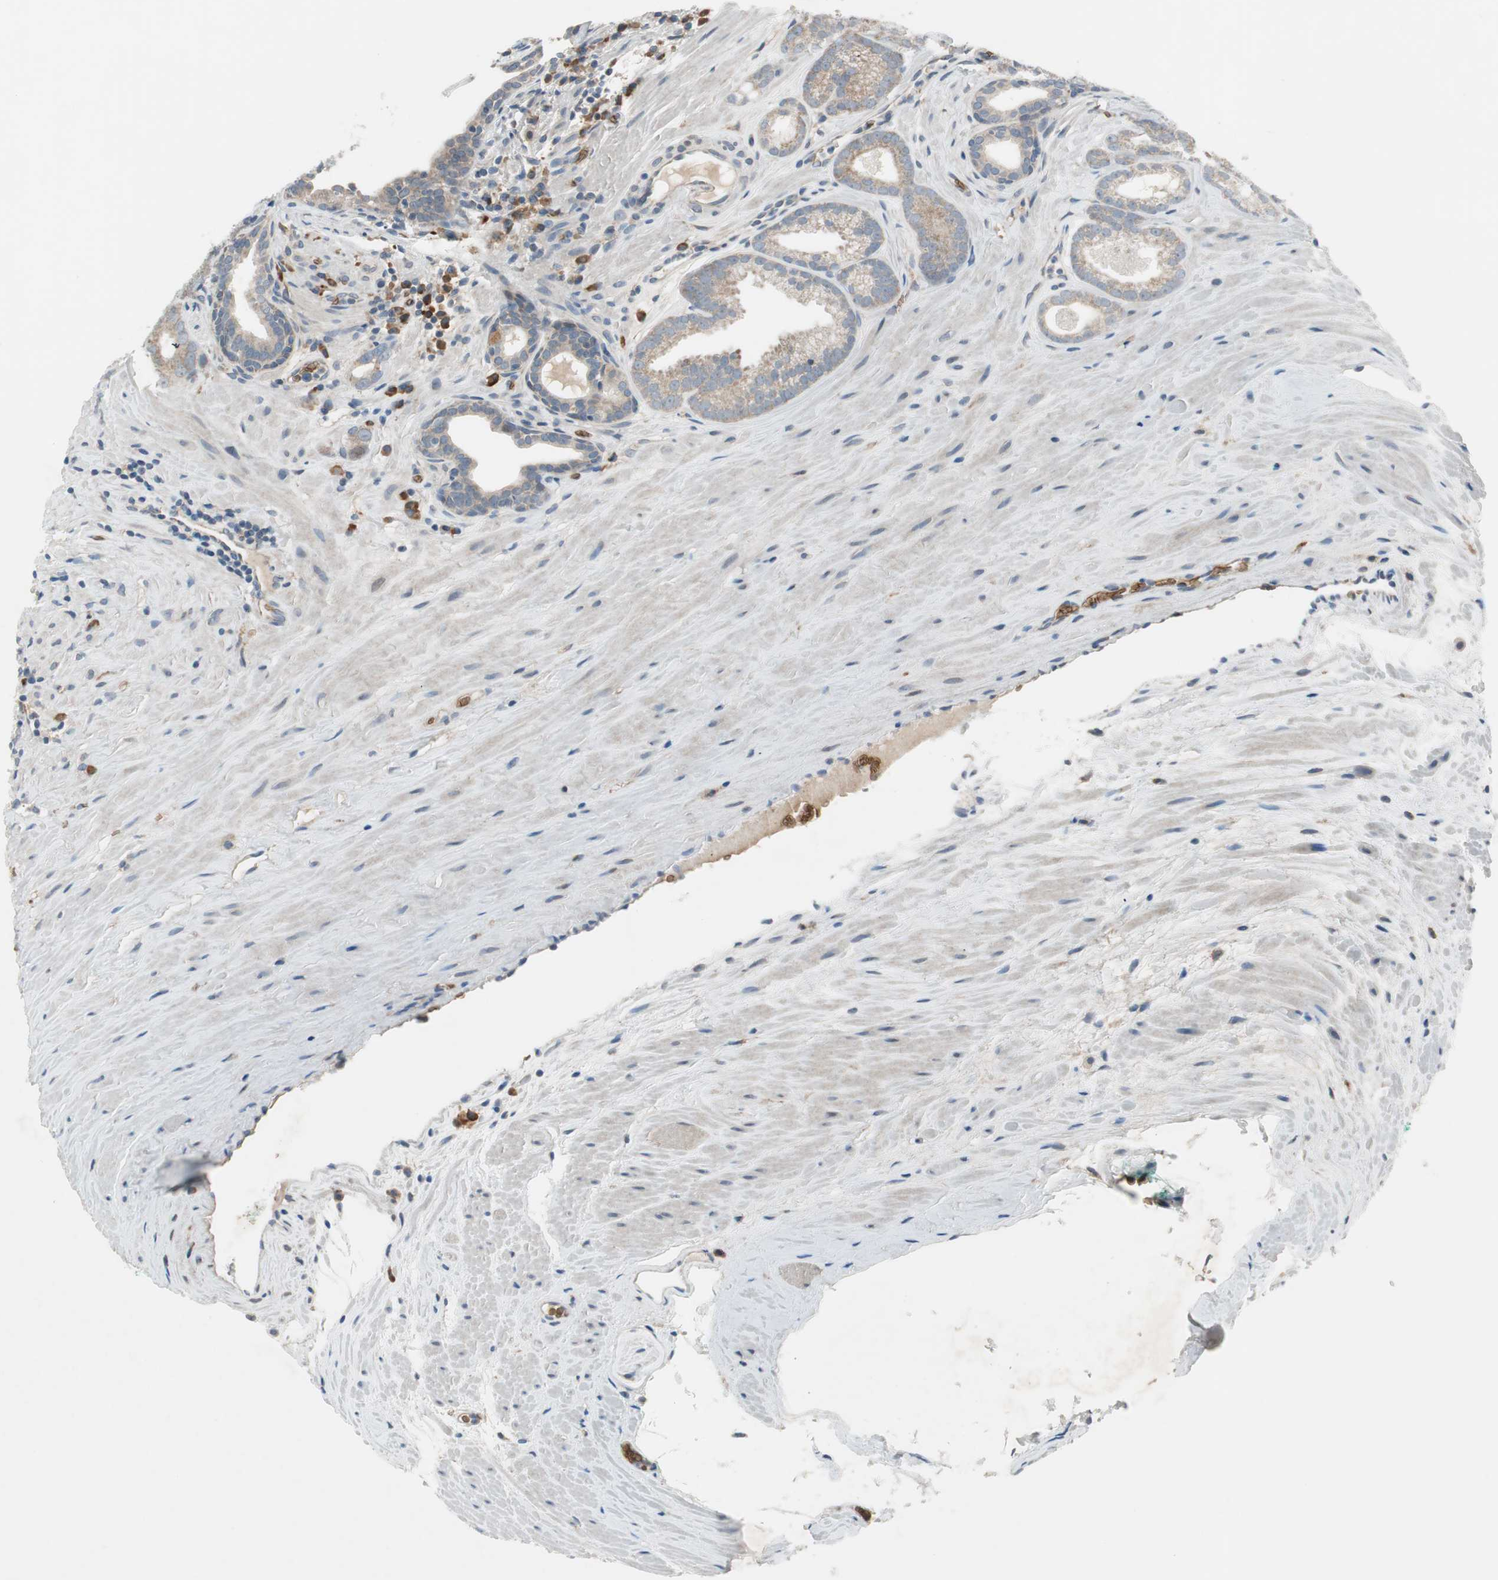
{"staining": {"intensity": "weak", "quantity": ">75%", "location": "cytoplasmic/membranous"}, "tissue": "prostate cancer", "cell_type": "Tumor cells", "image_type": "cancer", "snomed": [{"axis": "morphology", "description": "Adenocarcinoma, Low grade"}, {"axis": "topography", "description": "Prostate"}], "caption": "Prostate low-grade adenocarcinoma stained with IHC displays weak cytoplasmic/membranous staining in about >75% of tumor cells.", "gene": "GYPC", "patient": {"sex": "male", "age": 57}}